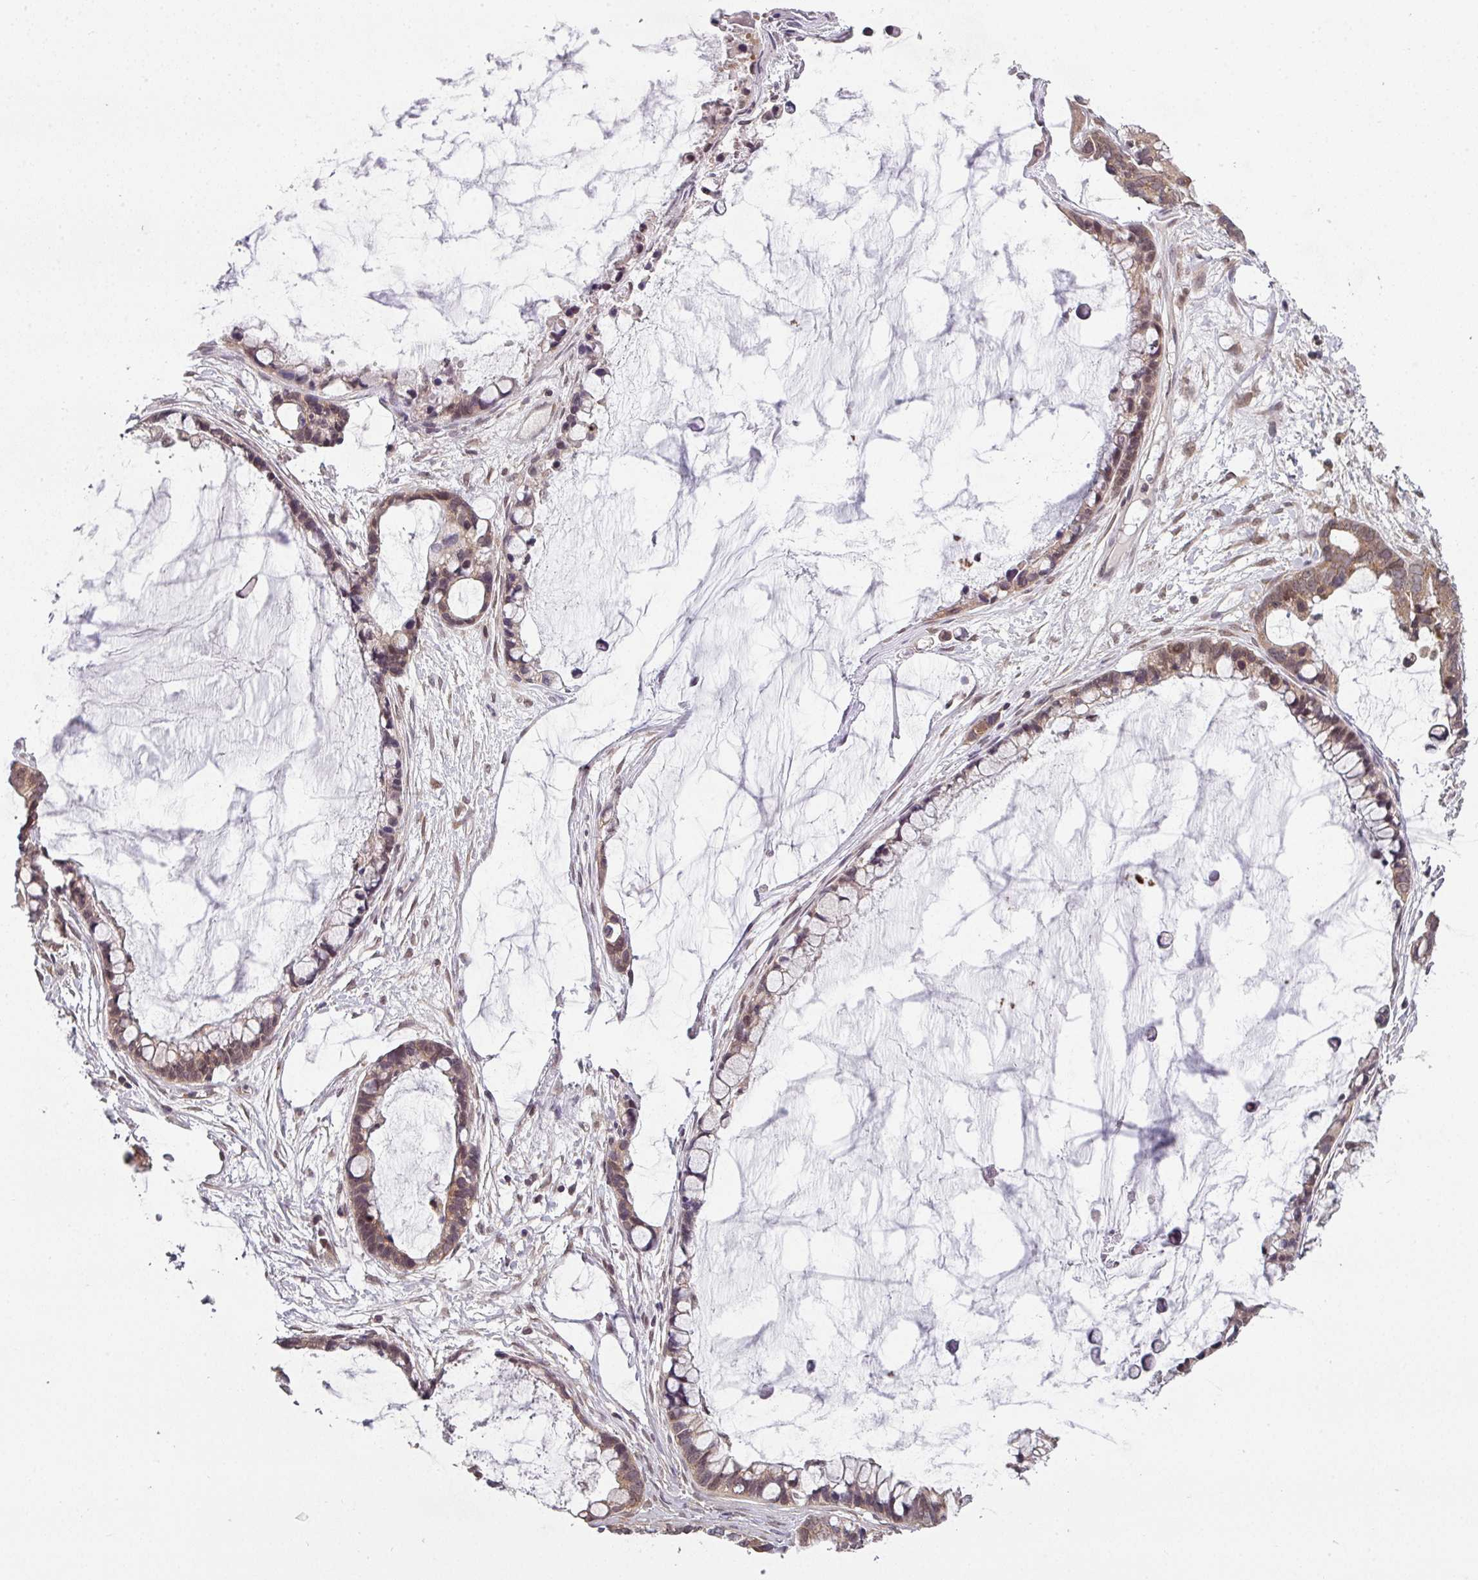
{"staining": {"intensity": "moderate", "quantity": ">75%", "location": "cytoplasmic/membranous,nuclear"}, "tissue": "ovarian cancer", "cell_type": "Tumor cells", "image_type": "cancer", "snomed": [{"axis": "morphology", "description": "Cystadenocarcinoma, mucinous, NOS"}, {"axis": "topography", "description": "Ovary"}], "caption": "Protein expression analysis of human mucinous cystadenocarcinoma (ovarian) reveals moderate cytoplasmic/membranous and nuclear positivity in about >75% of tumor cells.", "gene": "CAMLG", "patient": {"sex": "female", "age": 63}}